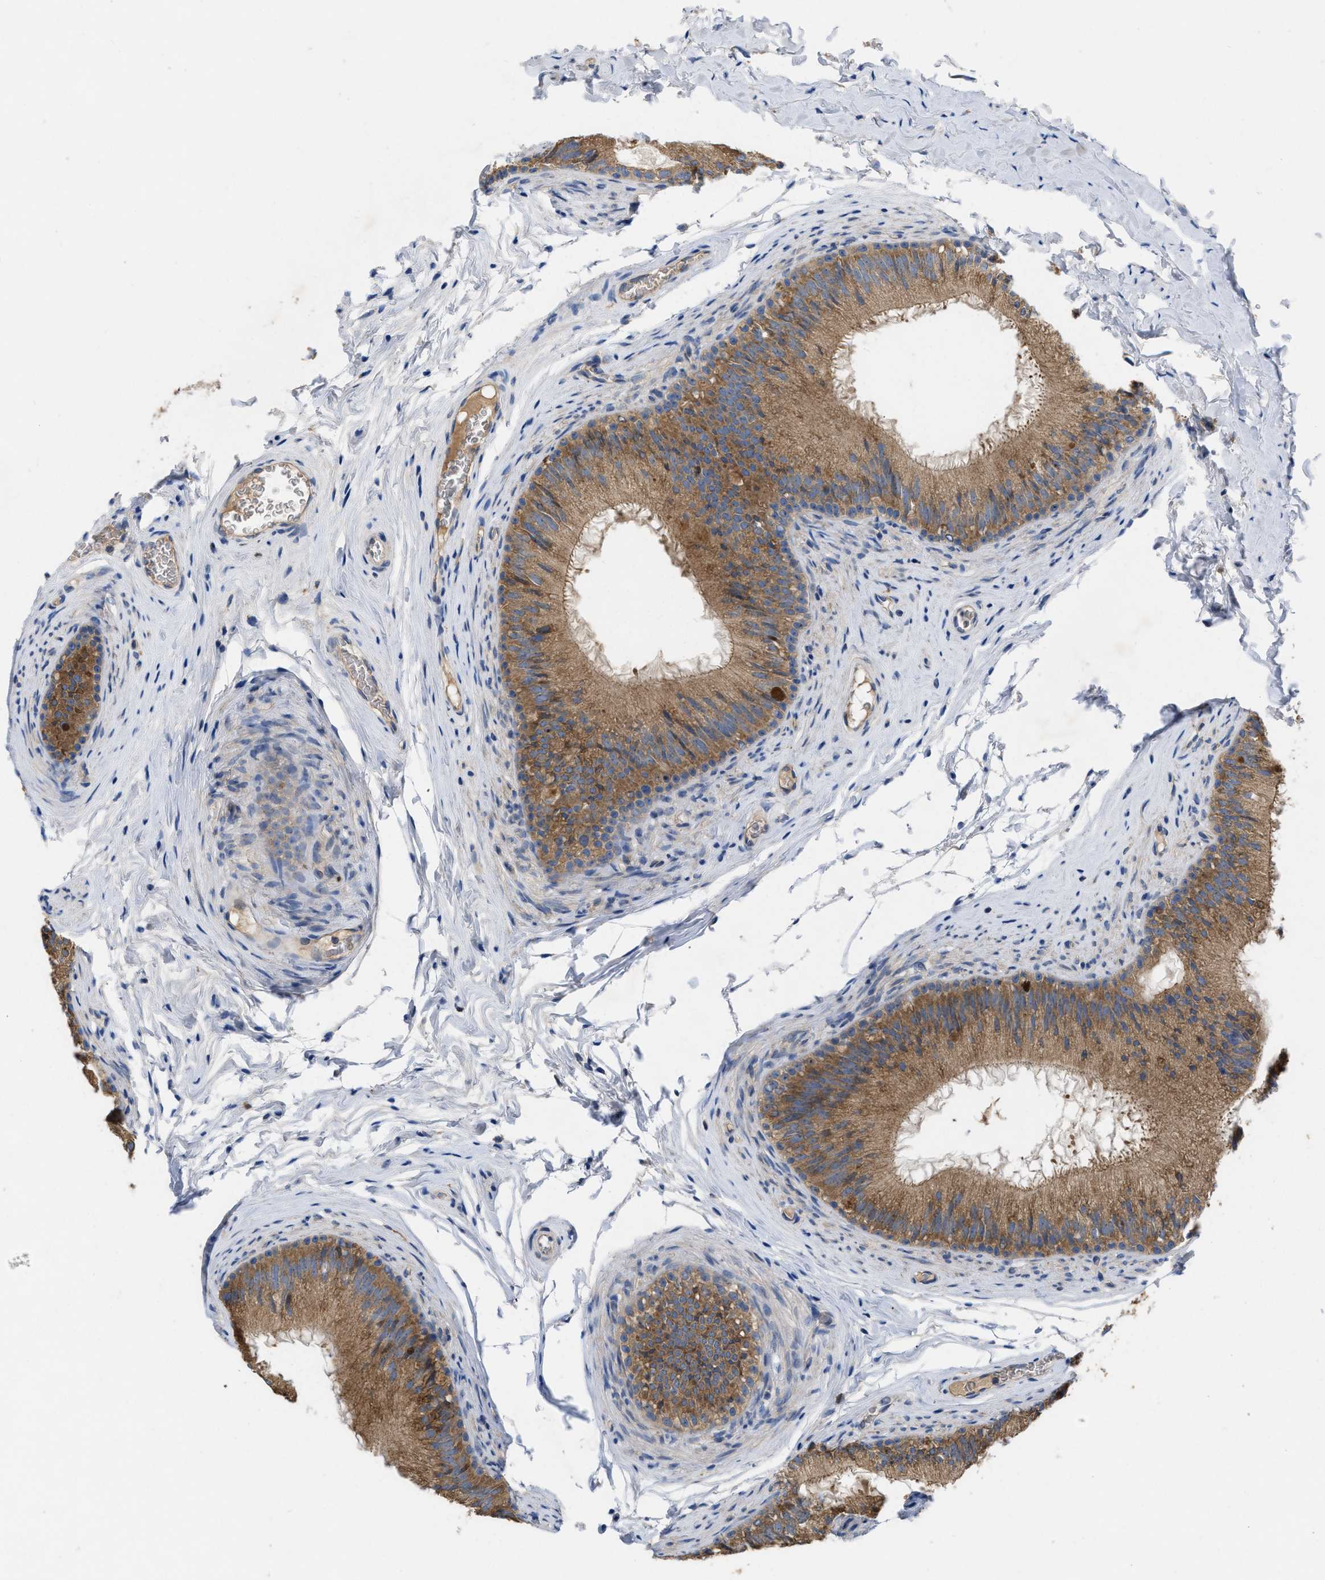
{"staining": {"intensity": "moderate", "quantity": ">75%", "location": "cytoplasmic/membranous"}, "tissue": "epididymis", "cell_type": "Glandular cells", "image_type": "normal", "snomed": [{"axis": "morphology", "description": "Normal tissue, NOS"}, {"axis": "topography", "description": "Testis"}, {"axis": "topography", "description": "Epididymis"}], "caption": "Moderate cytoplasmic/membranous expression is present in approximately >75% of glandular cells in normal epididymis. Nuclei are stained in blue.", "gene": "TMEM131", "patient": {"sex": "male", "age": 36}}